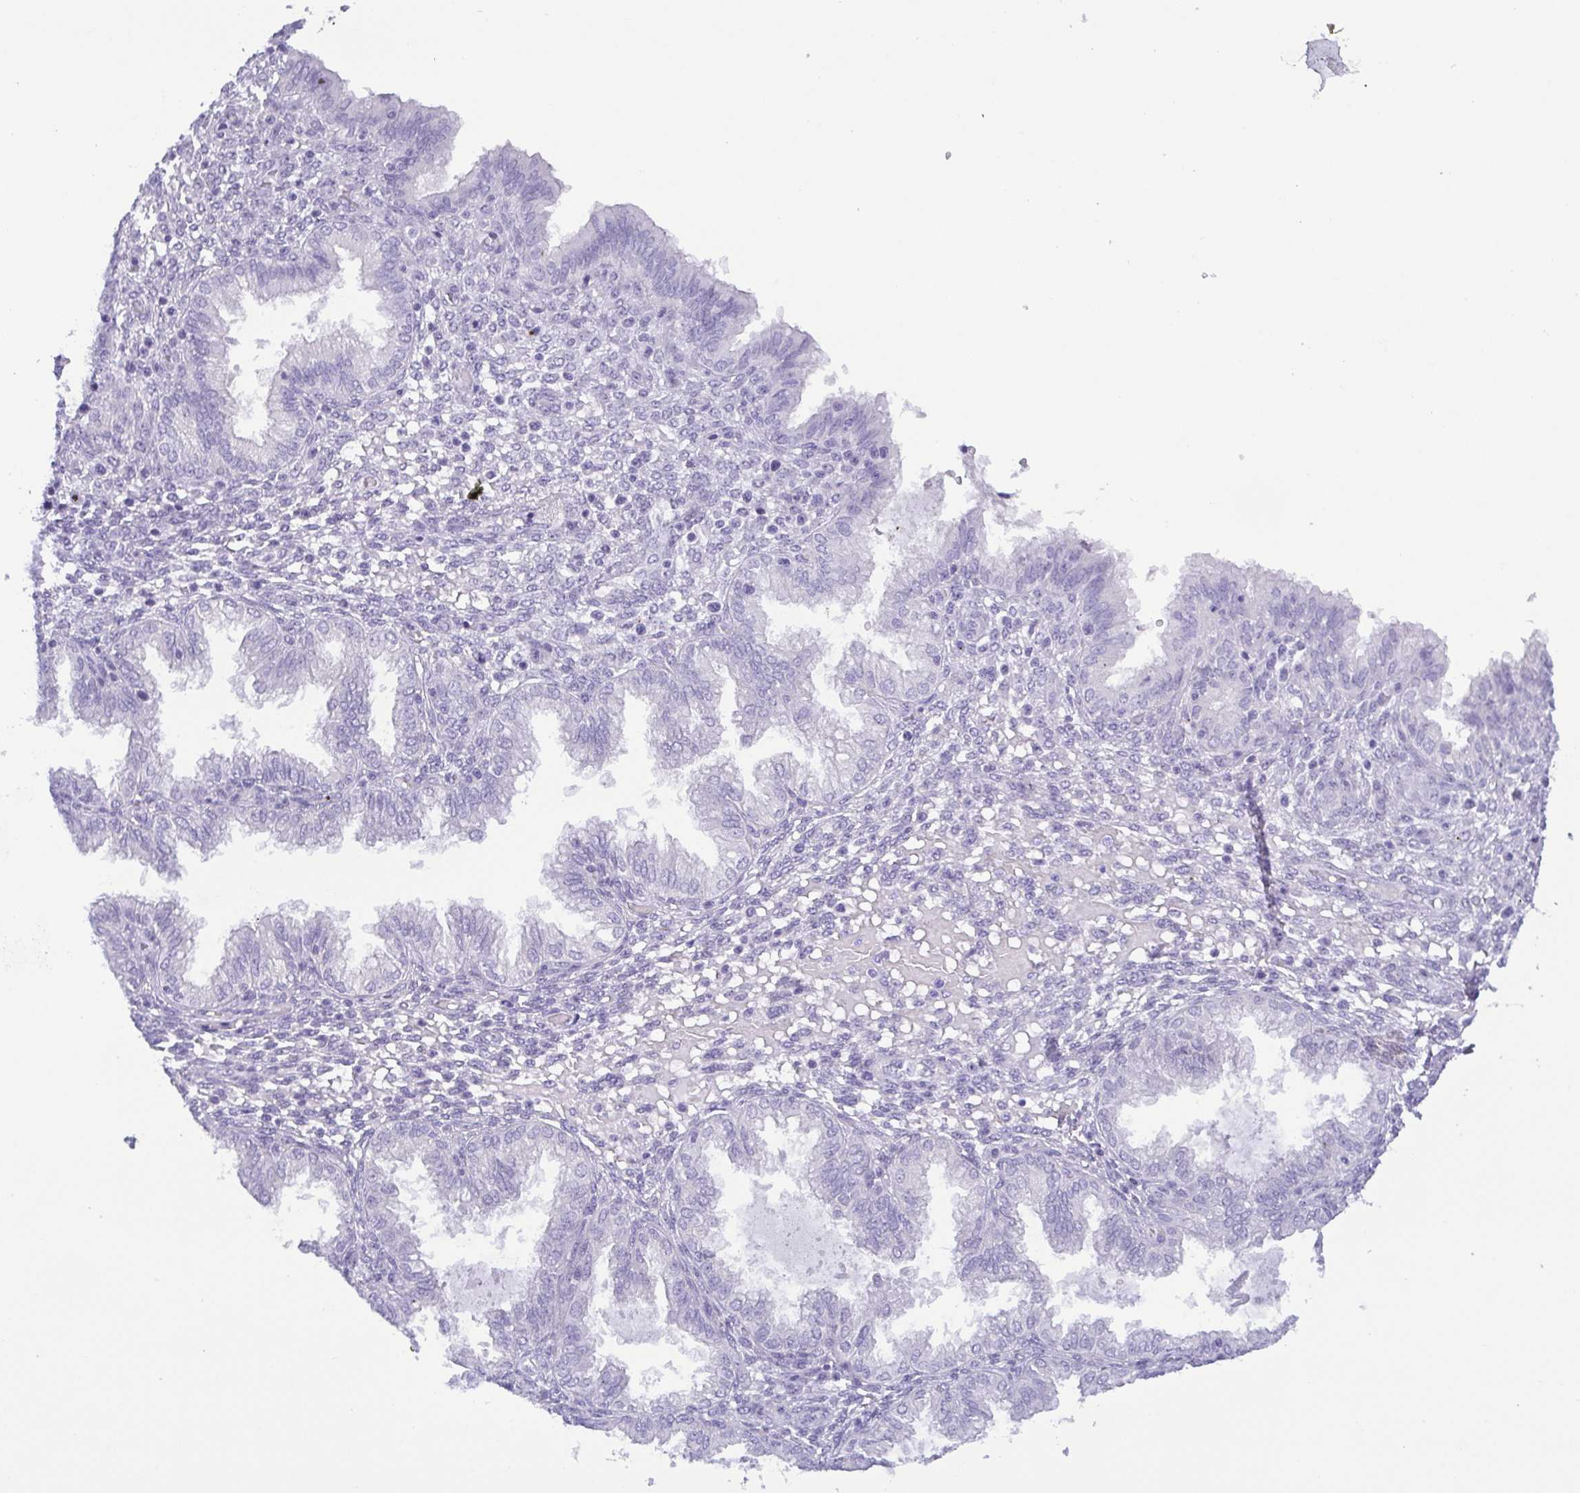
{"staining": {"intensity": "negative", "quantity": "none", "location": "none"}, "tissue": "endometrium", "cell_type": "Cells in endometrial stroma", "image_type": "normal", "snomed": [{"axis": "morphology", "description": "Normal tissue, NOS"}, {"axis": "topography", "description": "Endometrium"}], "caption": "A photomicrograph of endometrium stained for a protein reveals no brown staining in cells in endometrial stroma. (DAB (3,3'-diaminobenzidine) immunohistochemistry visualized using brightfield microscopy, high magnification).", "gene": "MYL7", "patient": {"sex": "female", "age": 33}}